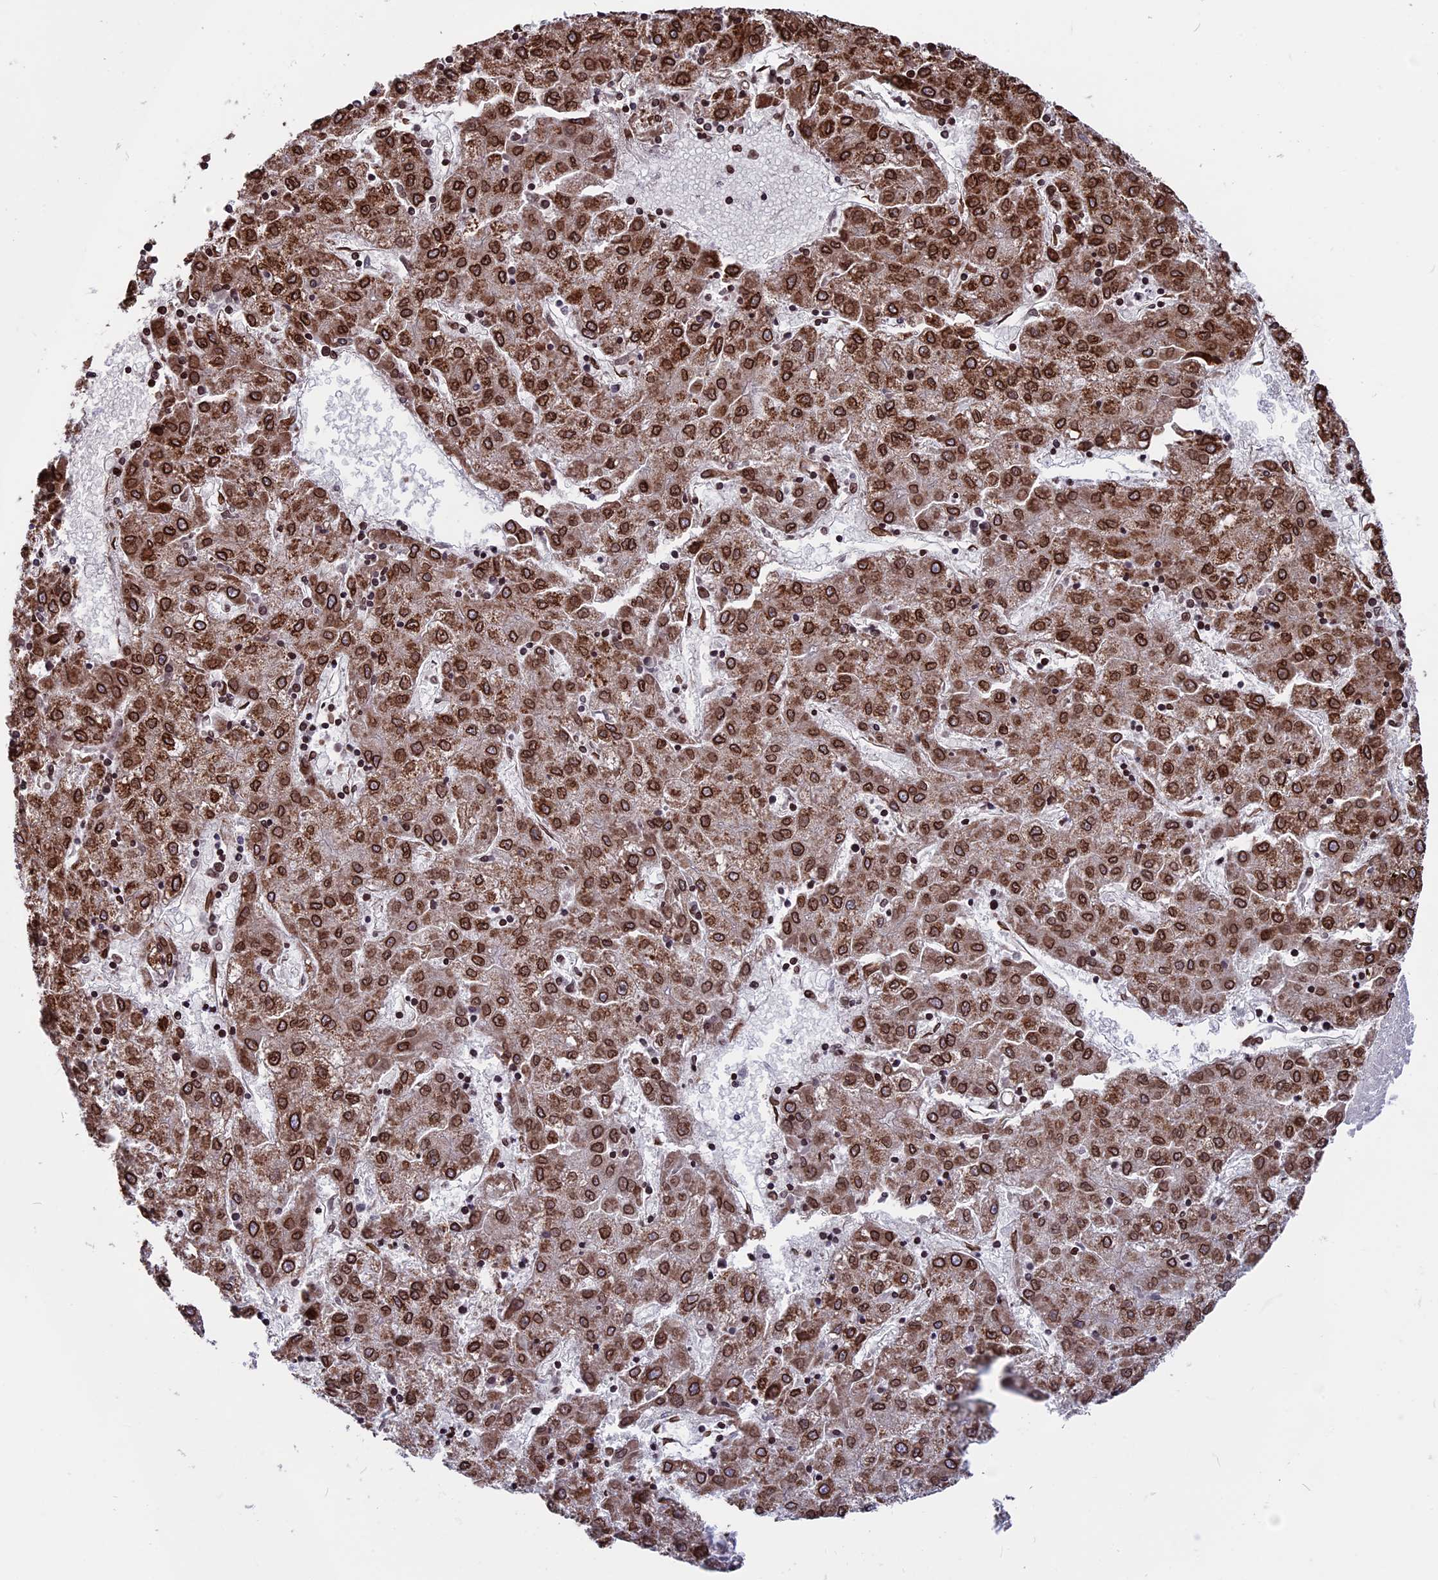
{"staining": {"intensity": "strong", "quantity": ">75%", "location": "cytoplasmic/membranous,nuclear"}, "tissue": "liver cancer", "cell_type": "Tumor cells", "image_type": "cancer", "snomed": [{"axis": "morphology", "description": "Carcinoma, Hepatocellular, NOS"}, {"axis": "topography", "description": "Liver"}], "caption": "There is high levels of strong cytoplasmic/membranous and nuclear expression in tumor cells of liver cancer, as demonstrated by immunohistochemical staining (brown color).", "gene": "PTCHD4", "patient": {"sex": "male", "age": 72}}